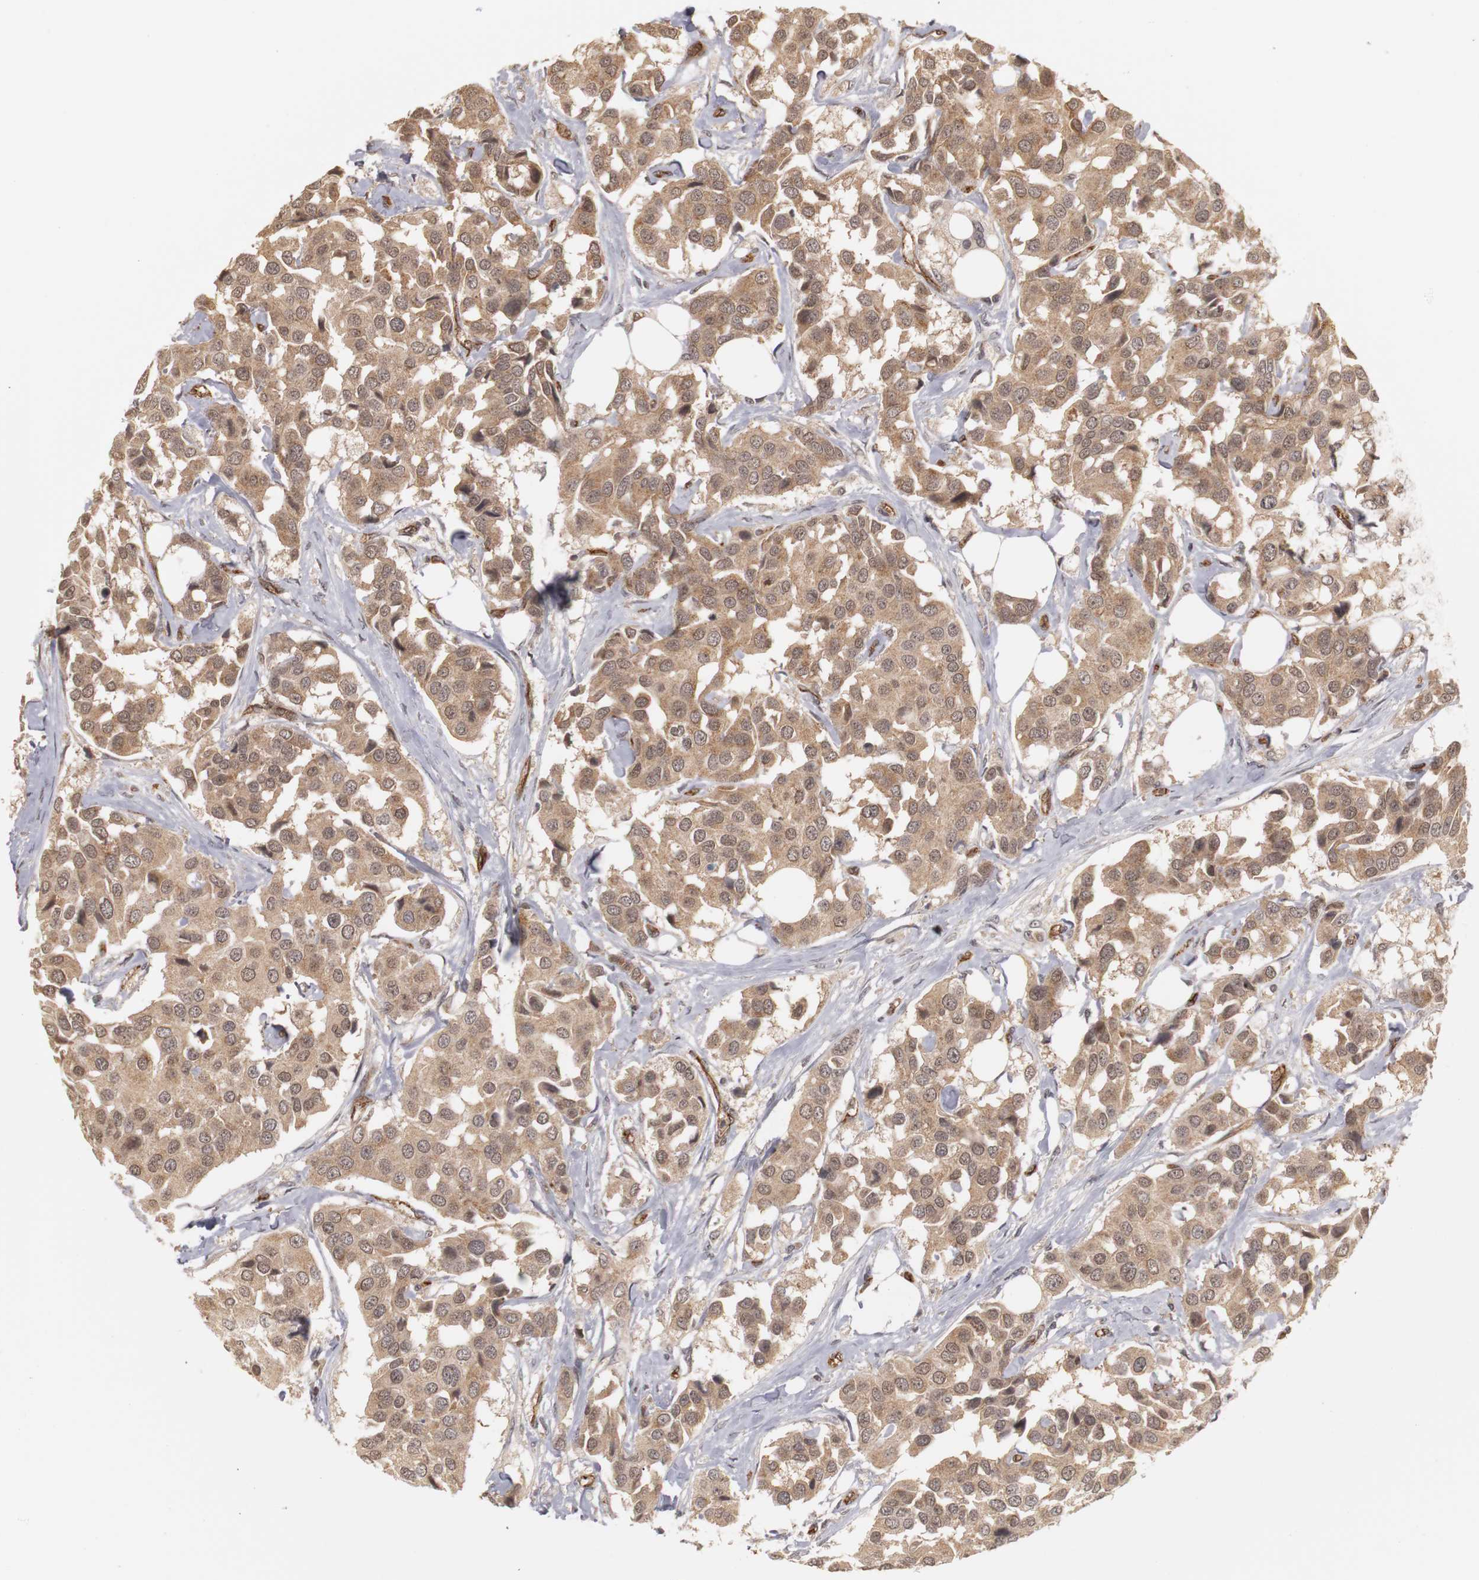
{"staining": {"intensity": "weak", "quantity": ">75%", "location": "cytoplasmic/membranous,nuclear"}, "tissue": "breast cancer", "cell_type": "Tumor cells", "image_type": "cancer", "snomed": [{"axis": "morphology", "description": "Duct carcinoma"}, {"axis": "topography", "description": "Breast"}], "caption": "Human breast cancer stained with a brown dye demonstrates weak cytoplasmic/membranous and nuclear positive positivity in about >75% of tumor cells.", "gene": "PLEKHA1", "patient": {"sex": "female", "age": 80}}